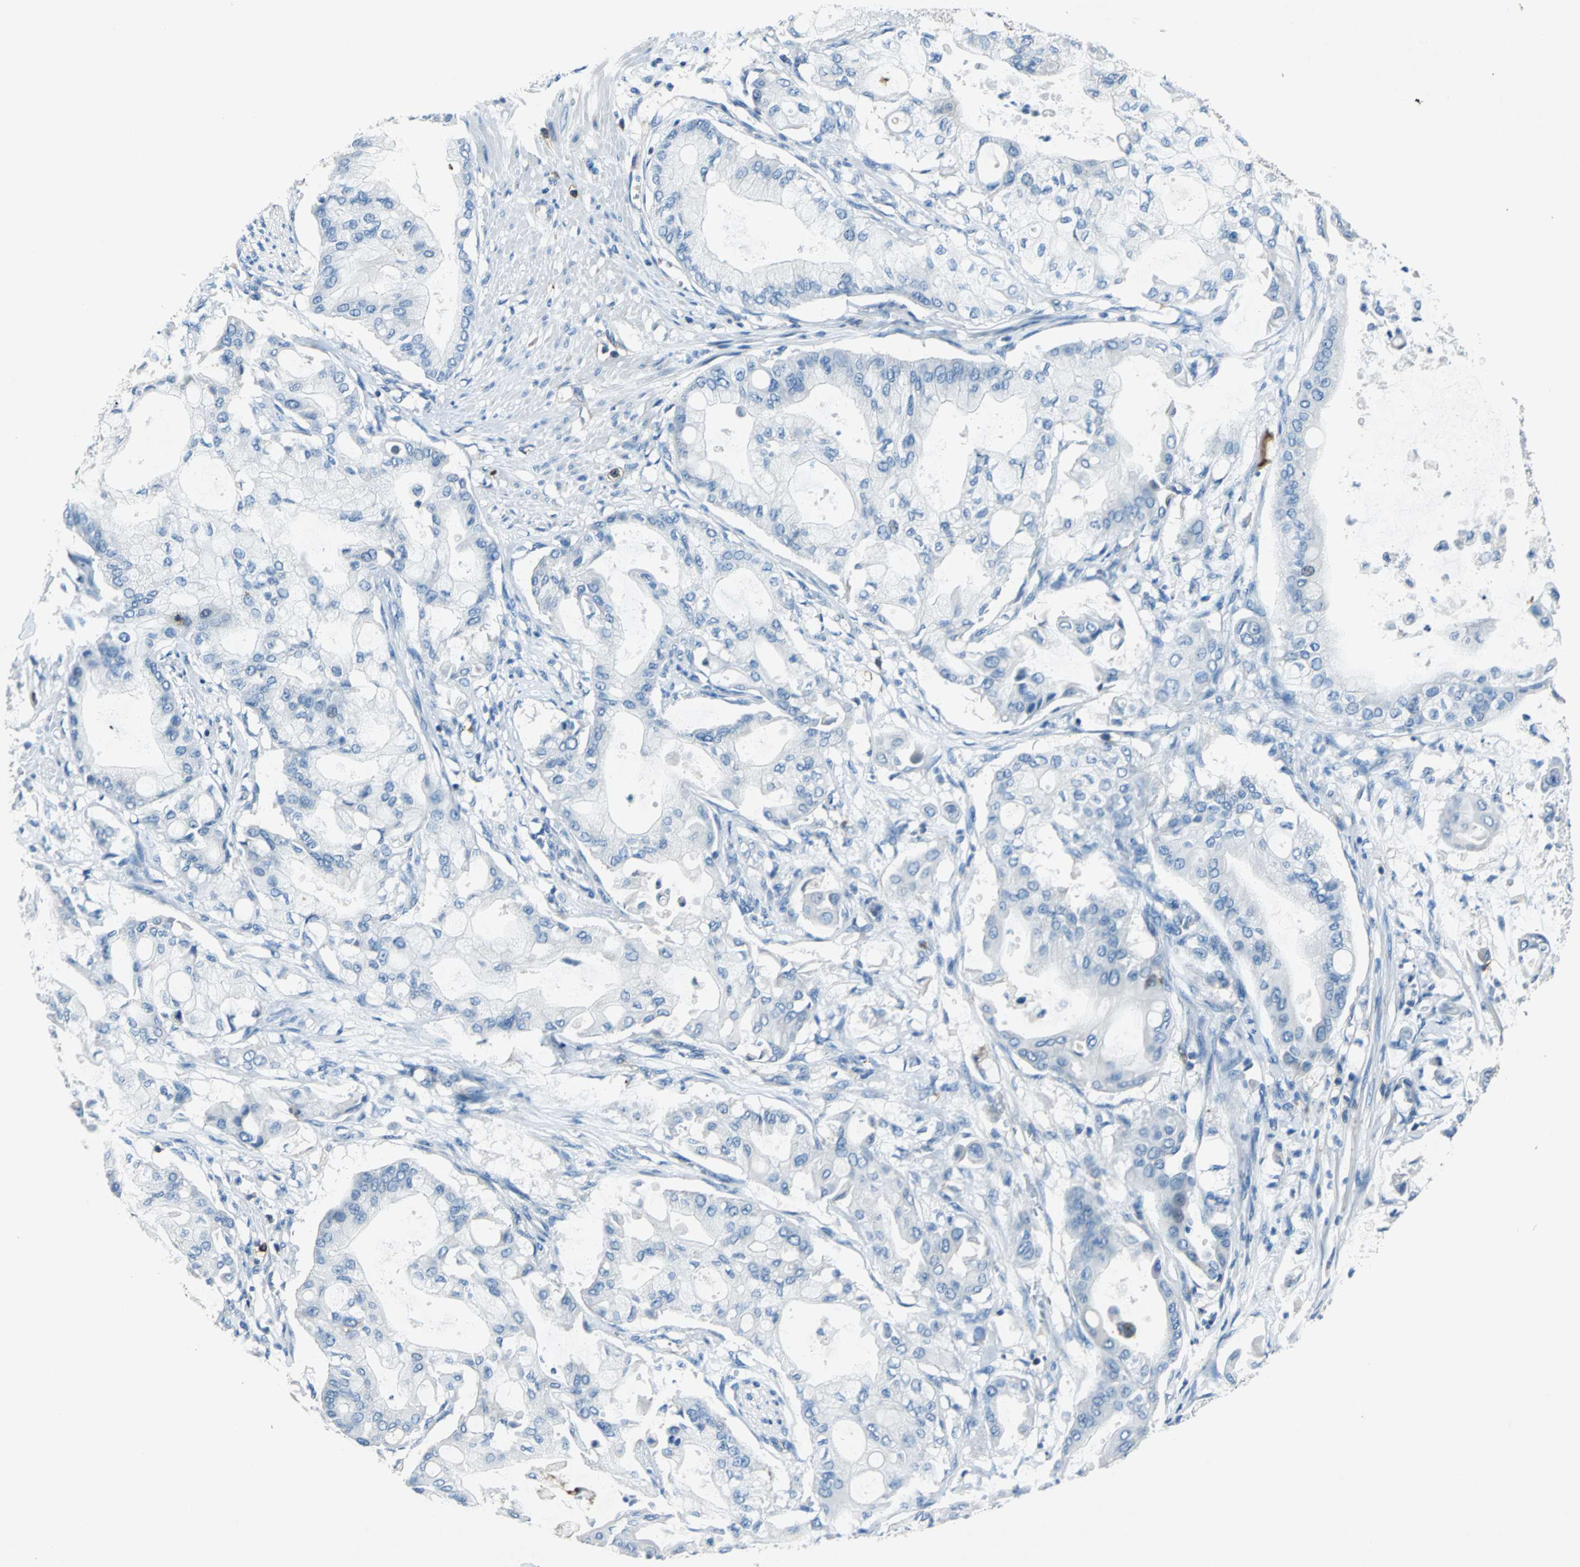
{"staining": {"intensity": "negative", "quantity": "none", "location": "none"}, "tissue": "pancreatic cancer", "cell_type": "Tumor cells", "image_type": "cancer", "snomed": [{"axis": "morphology", "description": "Adenocarcinoma, NOS"}, {"axis": "morphology", "description": "Adenocarcinoma, metastatic, NOS"}, {"axis": "topography", "description": "Lymph node"}, {"axis": "topography", "description": "Pancreas"}, {"axis": "topography", "description": "Duodenum"}], "caption": "DAB (3,3'-diaminobenzidine) immunohistochemical staining of pancreatic cancer demonstrates no significant expression in tumor cells.", "gene": "RPS13", "patient": {"sex": "female", "age": 64}}